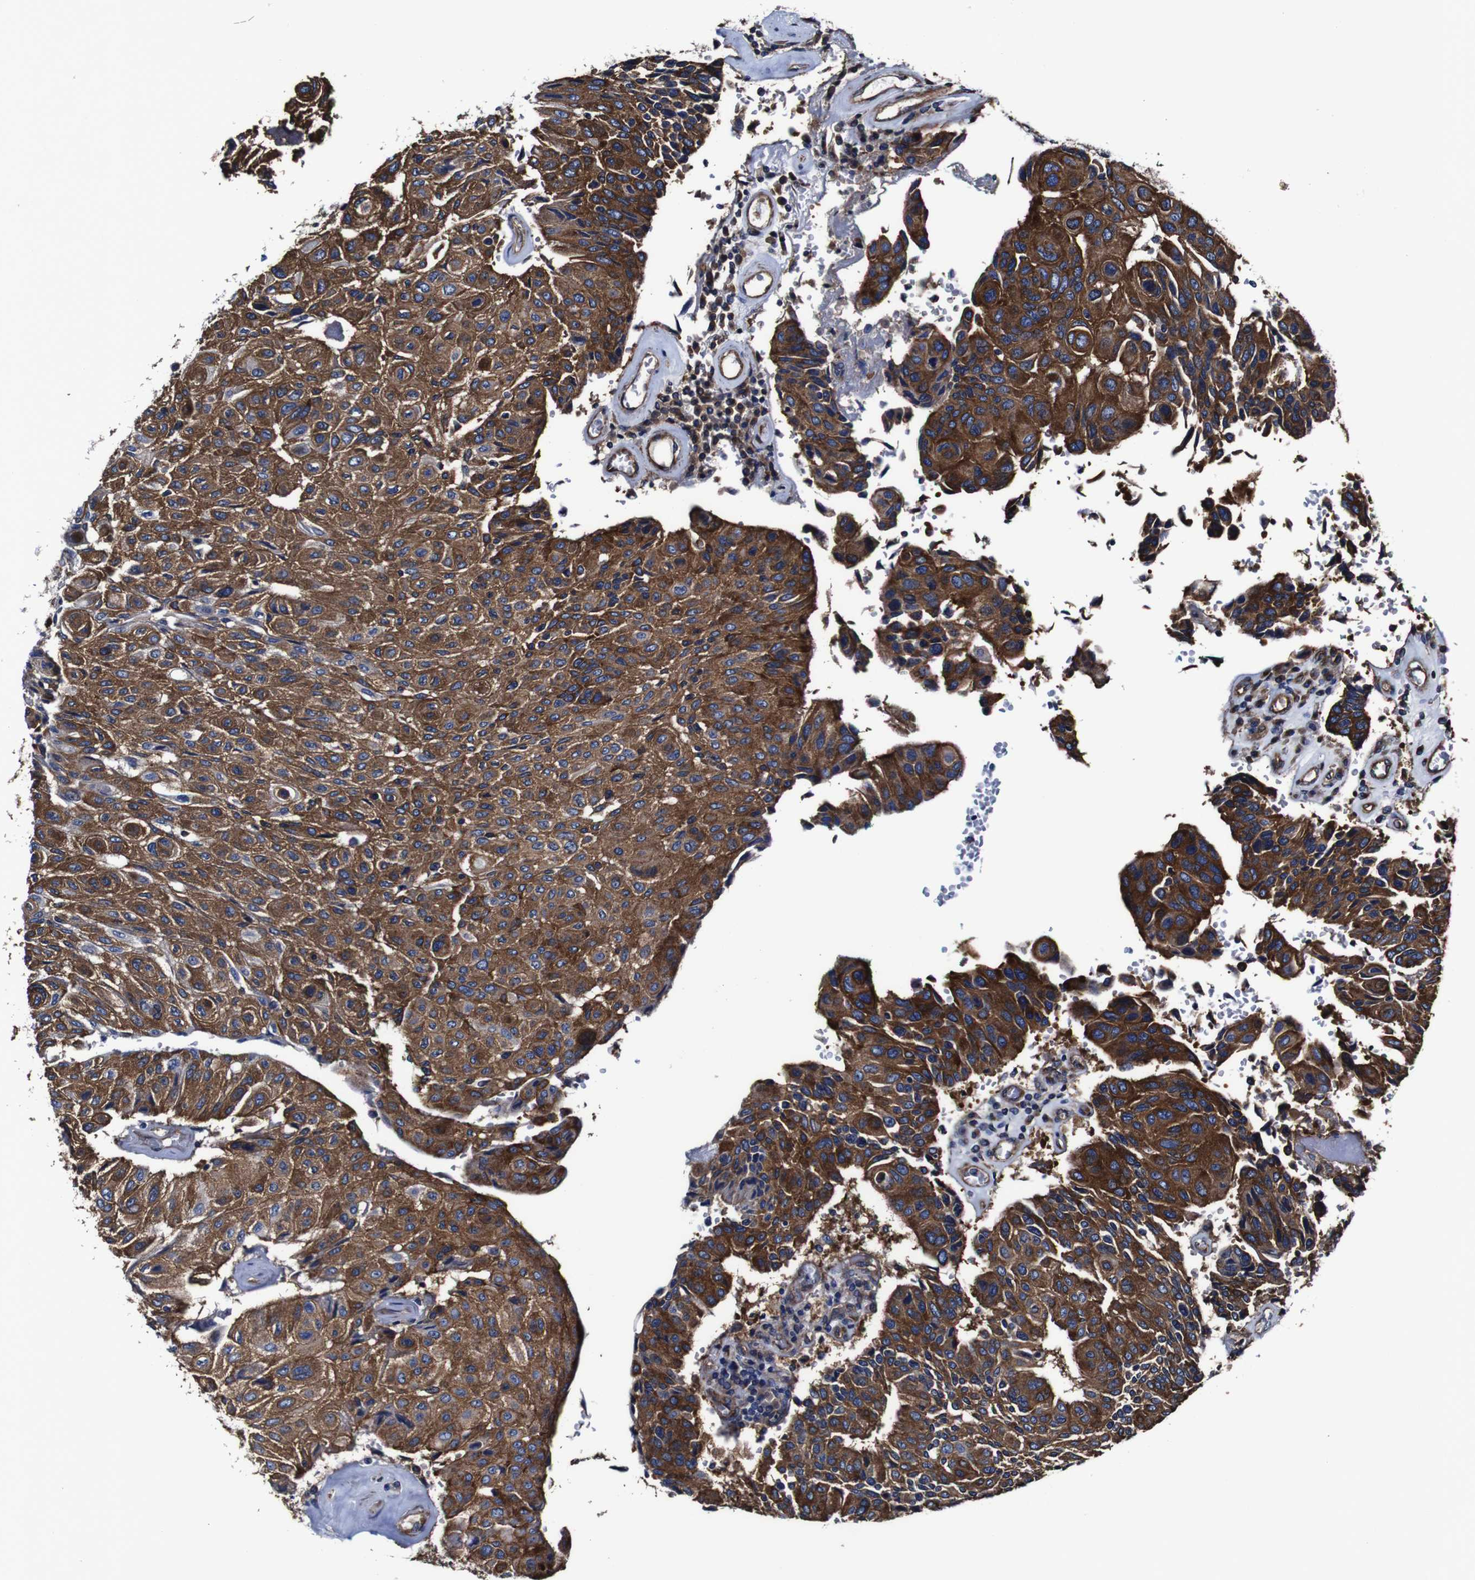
{"staining": {"intensity": "strong", "quantity": ">75%", "location": "cytoplasmic/membranous"}, "tissue": "urothelial cancer", "cell_type": "Tumor cells", "image_type": "cancer", "snomed": [{"axis": "morphology", "description": "Urothelial carcinoma, High grade"}, {"axis": "topography", "description": "Urinary bladder"}], "caption": "Strong cytoplasmic/membranous staining for a protein is identified in approximately >75% of tumor cells of high-grade urothelial carcinoma using immunohistochemistry.", "gene": "CSF1R", "patient": {"sex": "male", "age": 66}}